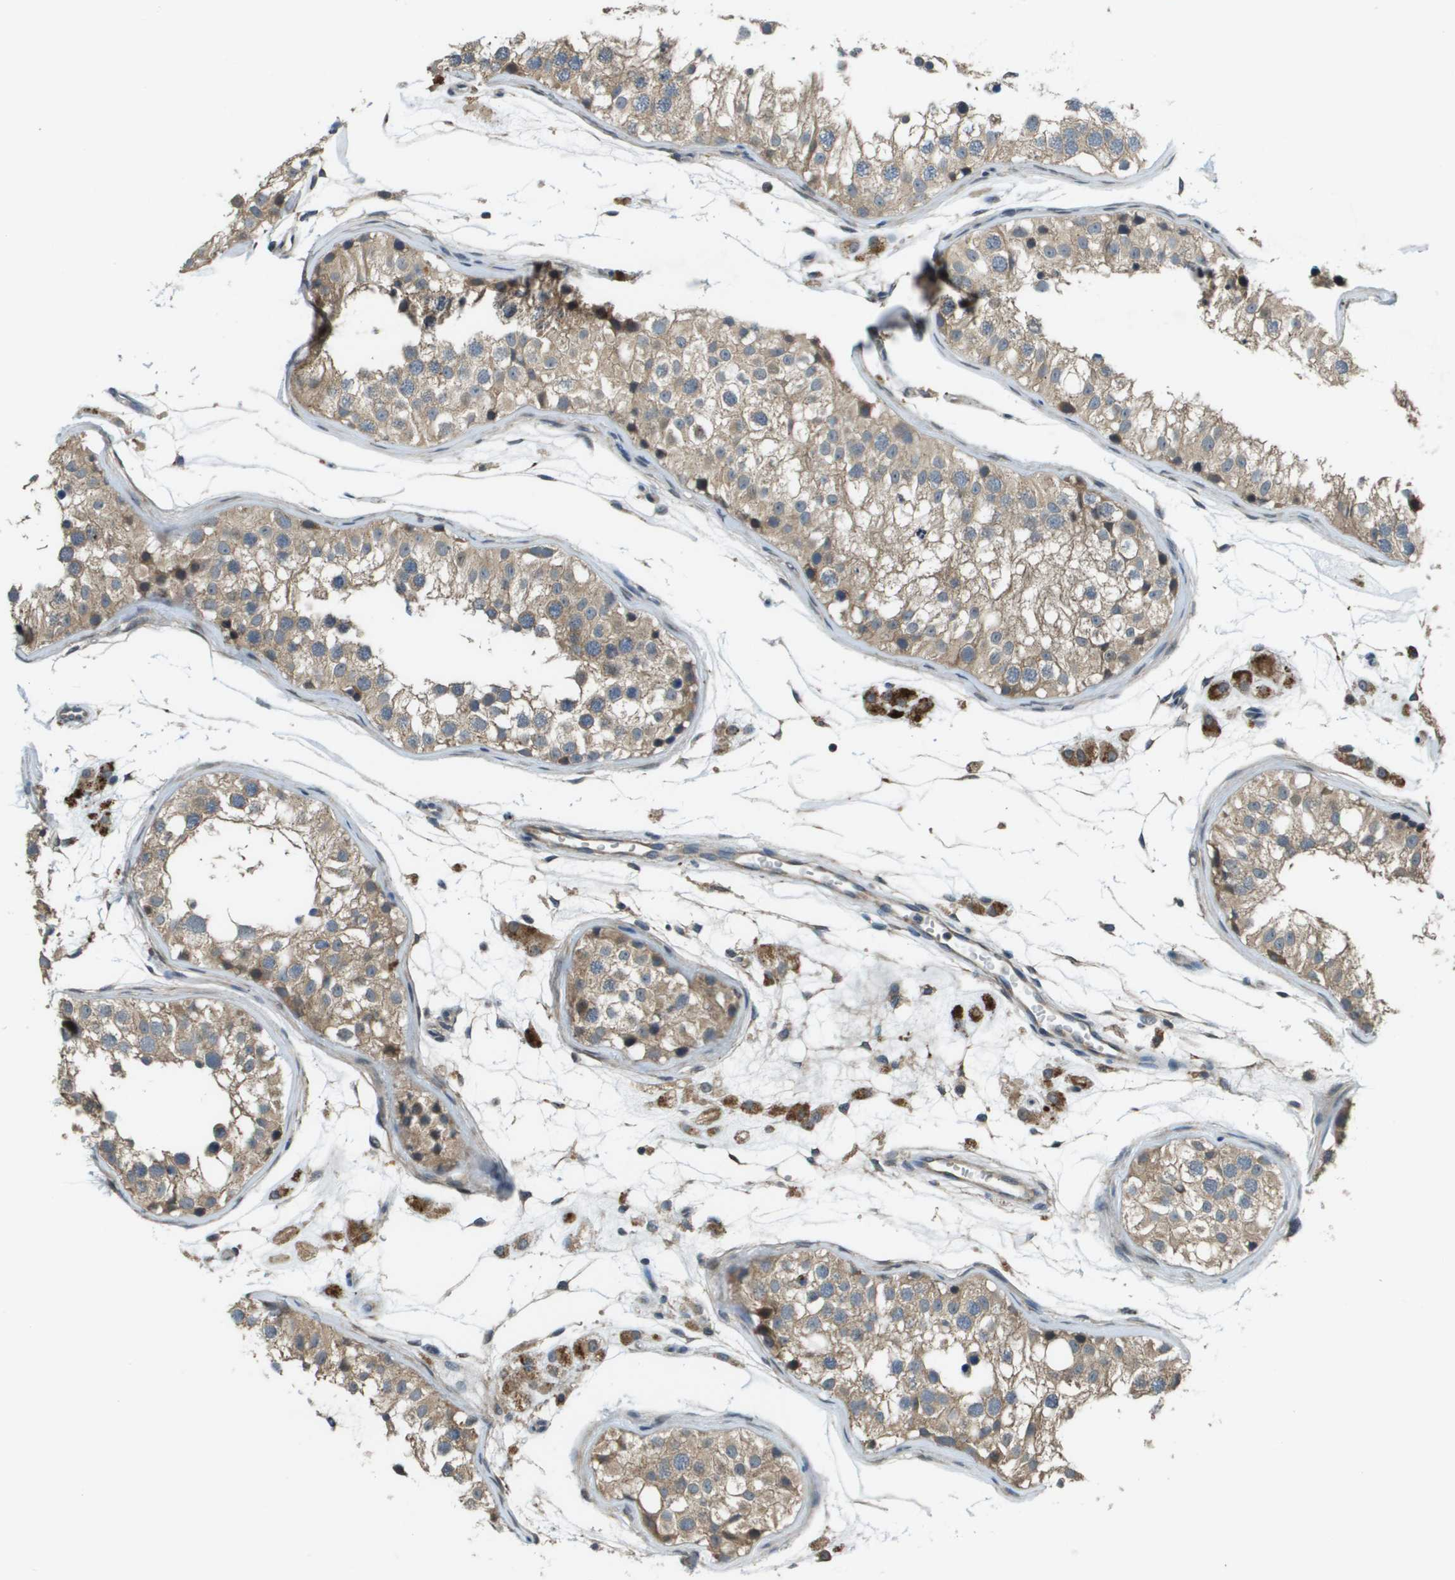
{"staining": {"intensity": "moderate", "quantity": ">75%", "location": "cytoplasmic/membranous"}, "tissue": "testis", "cell_type": "Cells in seminiferous ducts", "image_type": "normal", "snomed": [{"axis": "morphology", "description": "Normal tissue, NOS"}, {"axis": "morphology", "description": "Adenocarcinoma, metastatic, NOS"}, {"axis": "topography", "description": "Testis"}], "caption": "Immunohistochemistry (IHC) (DAB) staining of benign testis exhibits moderate cytoplasmic/membranous protein staining in about >75% of cells in seminiferous ducts.", "gene": "CDKN2C", "patient": {"sex": "male", "age": 26}}